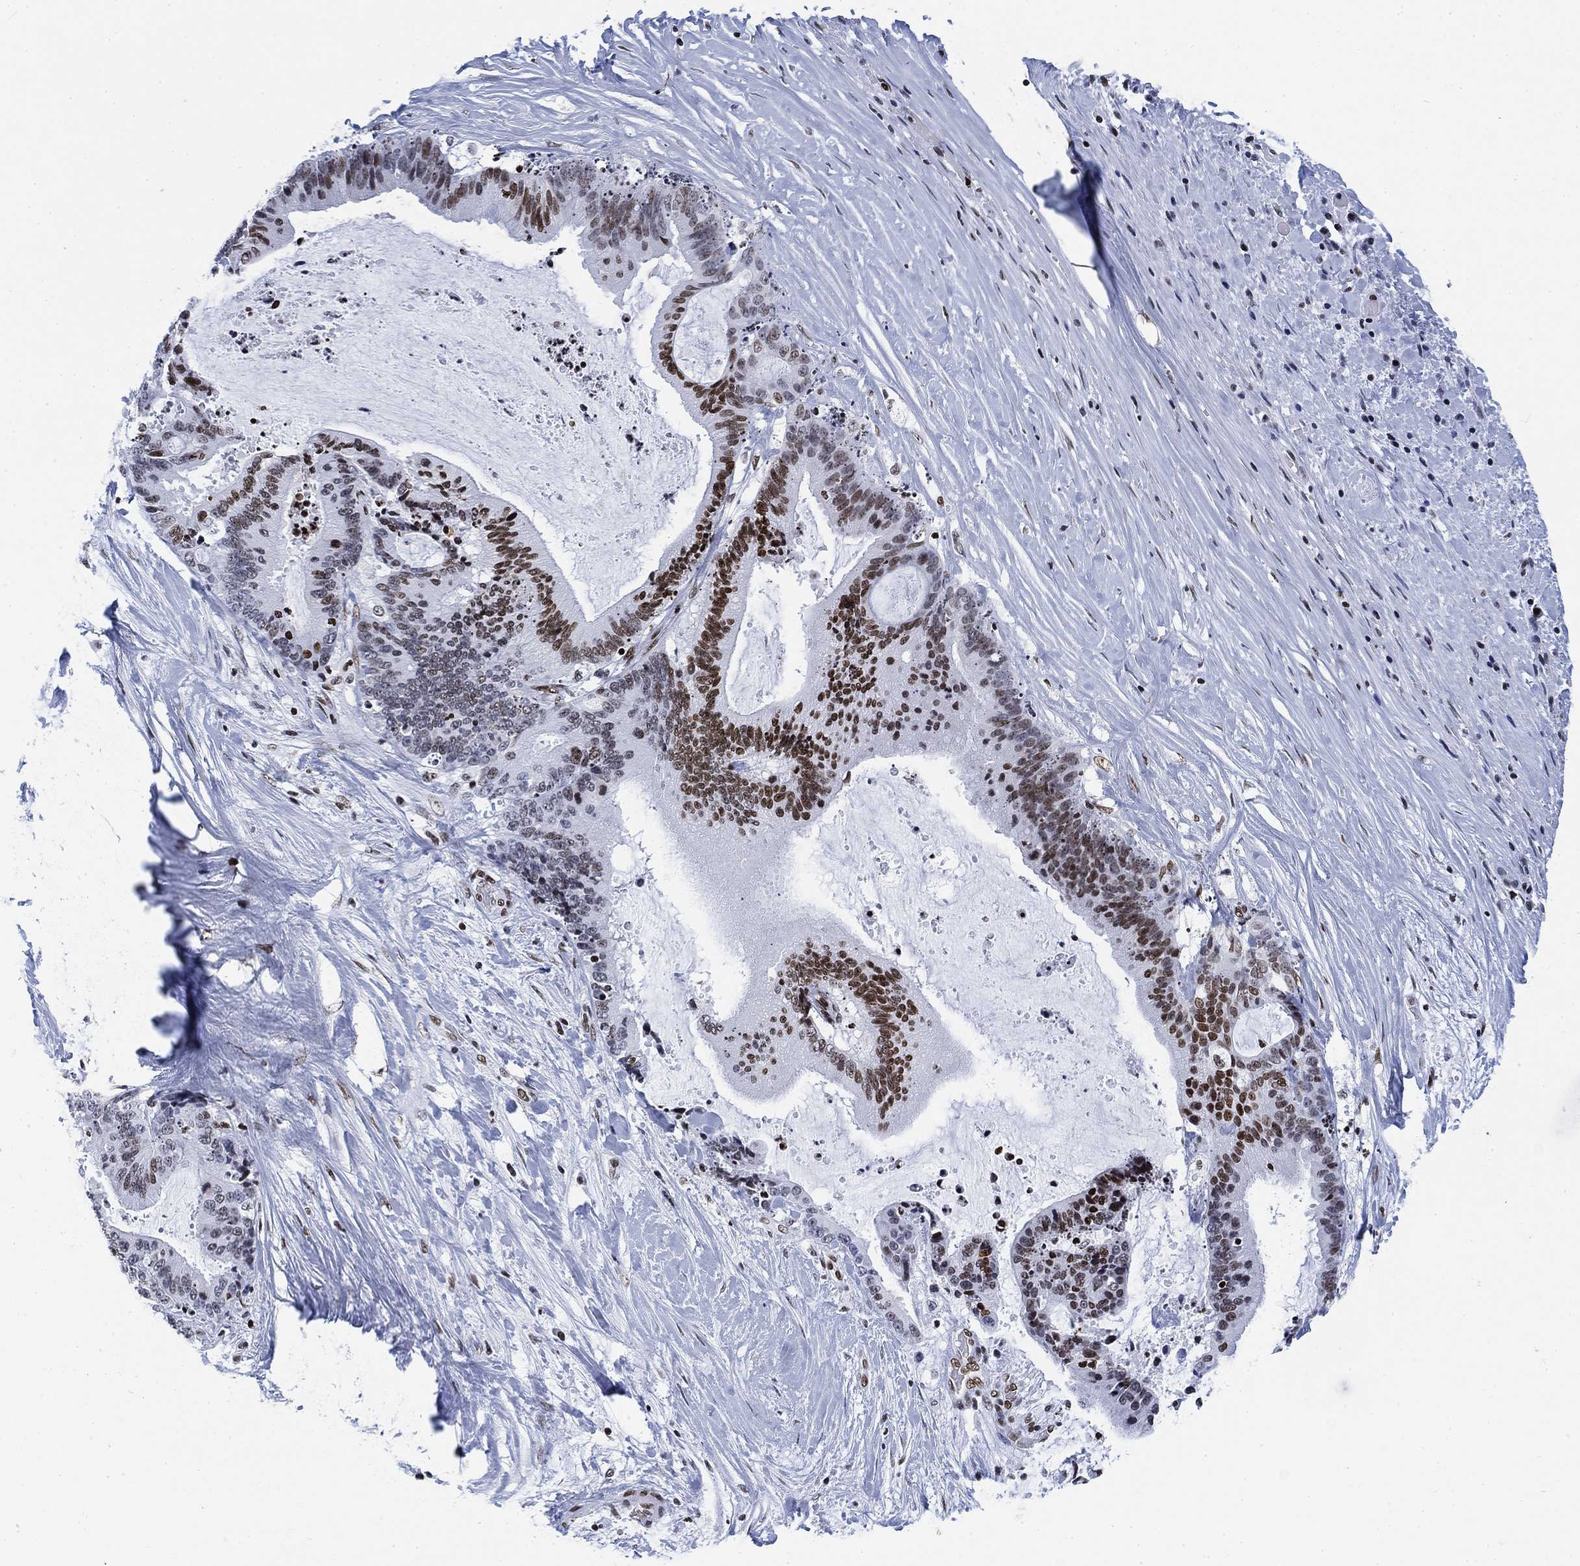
{"staining": {"intensity": "strong", "quantity": "25%-75%", "location": "nuclear"}, "tissue": "liver cancer", "cell_type": "Tumor cells", "image_type": "cancer", "snomed": [{"axis": "morphology", "description": "Cholangiocarcinoma"}, {"axis": "topography", "description": "Liver"}], "caption": "Immunohistochemical staining of liver cancer (cholangiocarcinoma) demonstrates high levels of strong nuclear protein staining in about 25%-75% of tumor cells.", "gene": "H1-10", "patient": {"sex": "female", "age": 73}}